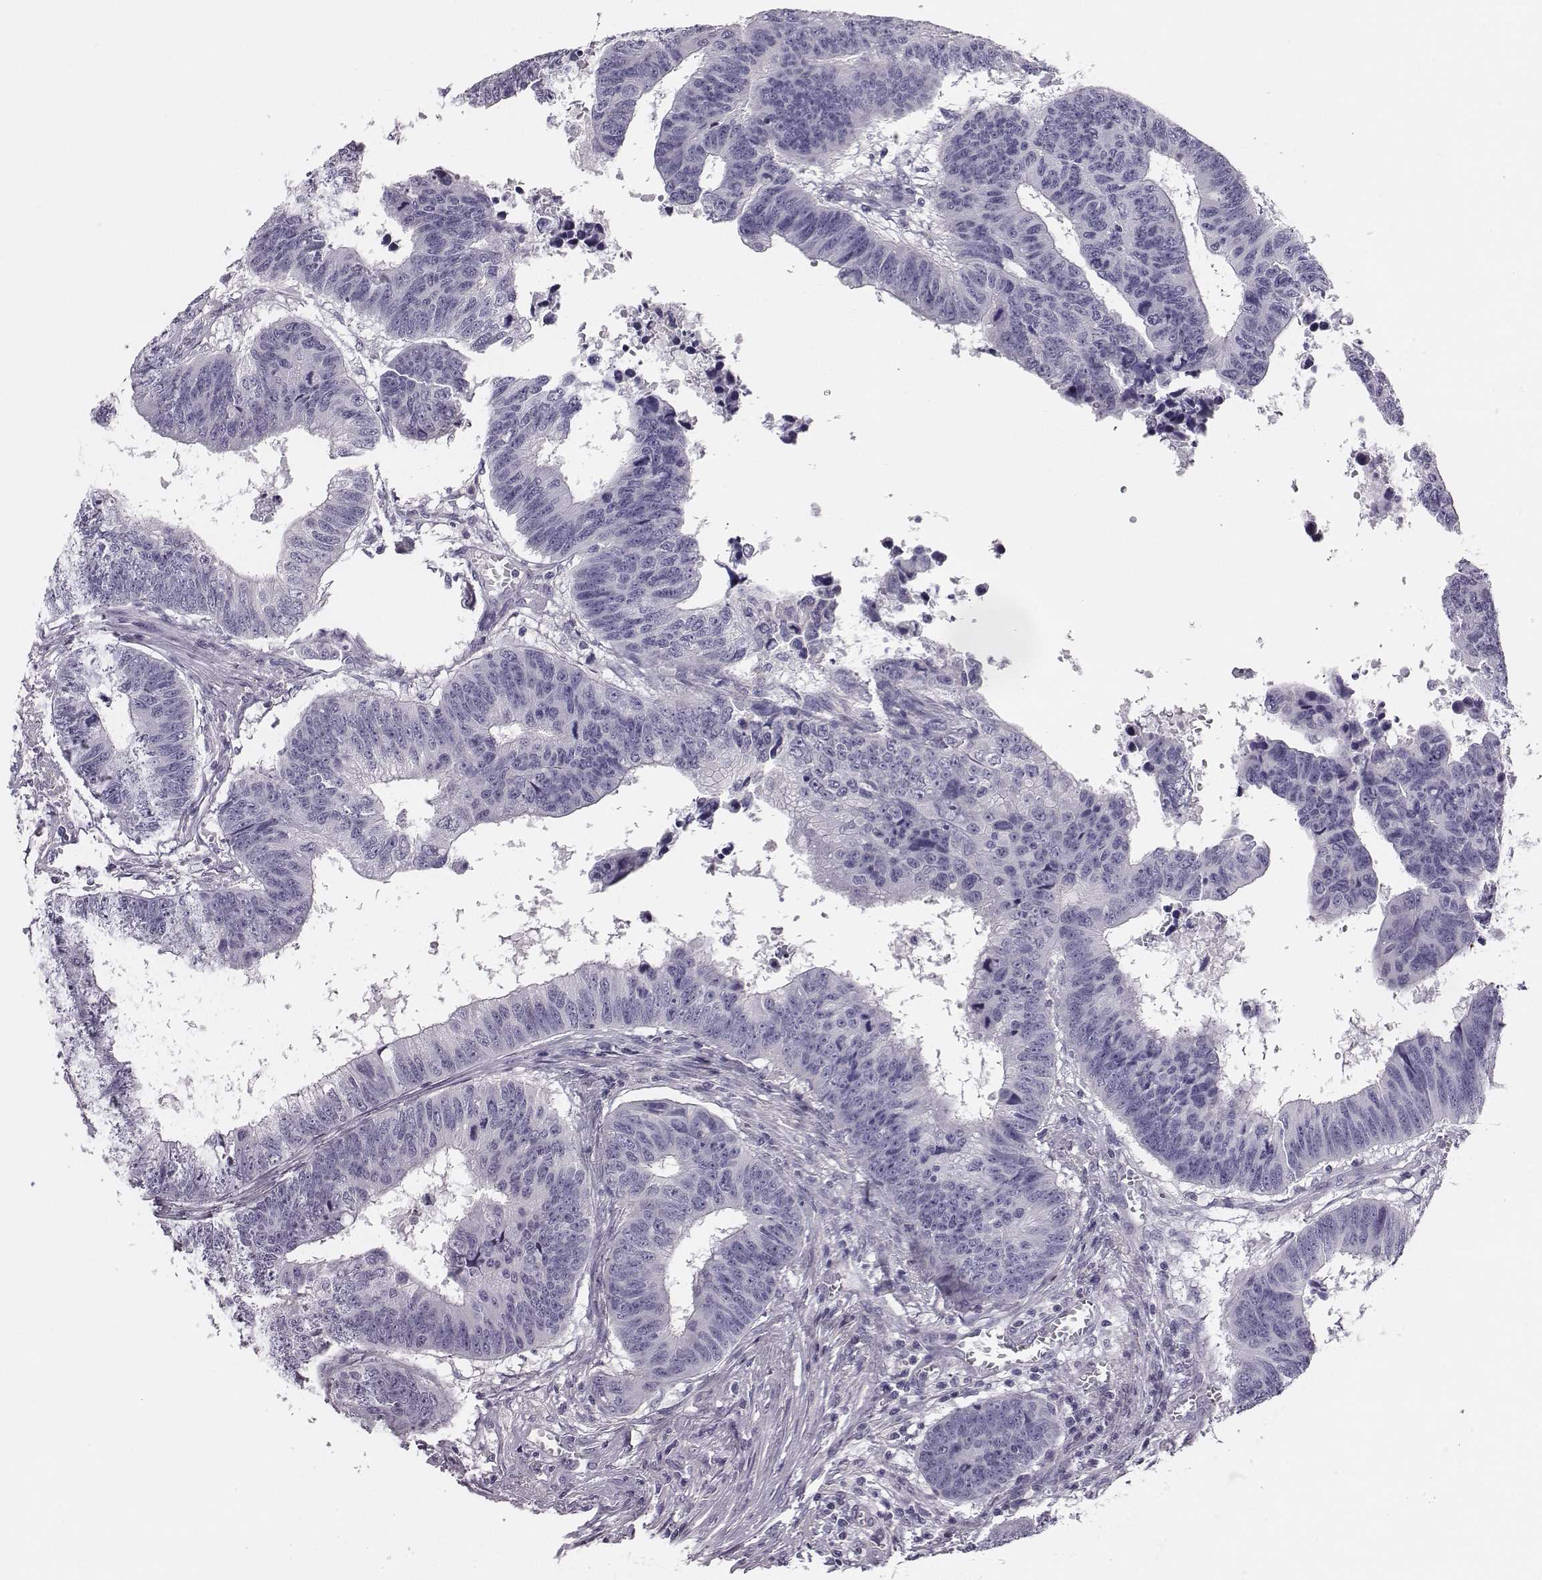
{"staining": {"intensity": "negative", "quantity": "none", "location": "none"}, "tissue": "colorectal cancer", "cell_type": "Tumor cells", "image_type": "cancer", "snomed": [{"axis": "morphology", "description": "Adenocarcinoma, NOS"}, {"axis": "topography", "description": "Rectum"}], "caption": "Photomicrograph shows no protein expression in tumor cells of colorectal cancer tissue.", "gene": "ADAM7", "patient": {"sex": "female", "age": 85}}